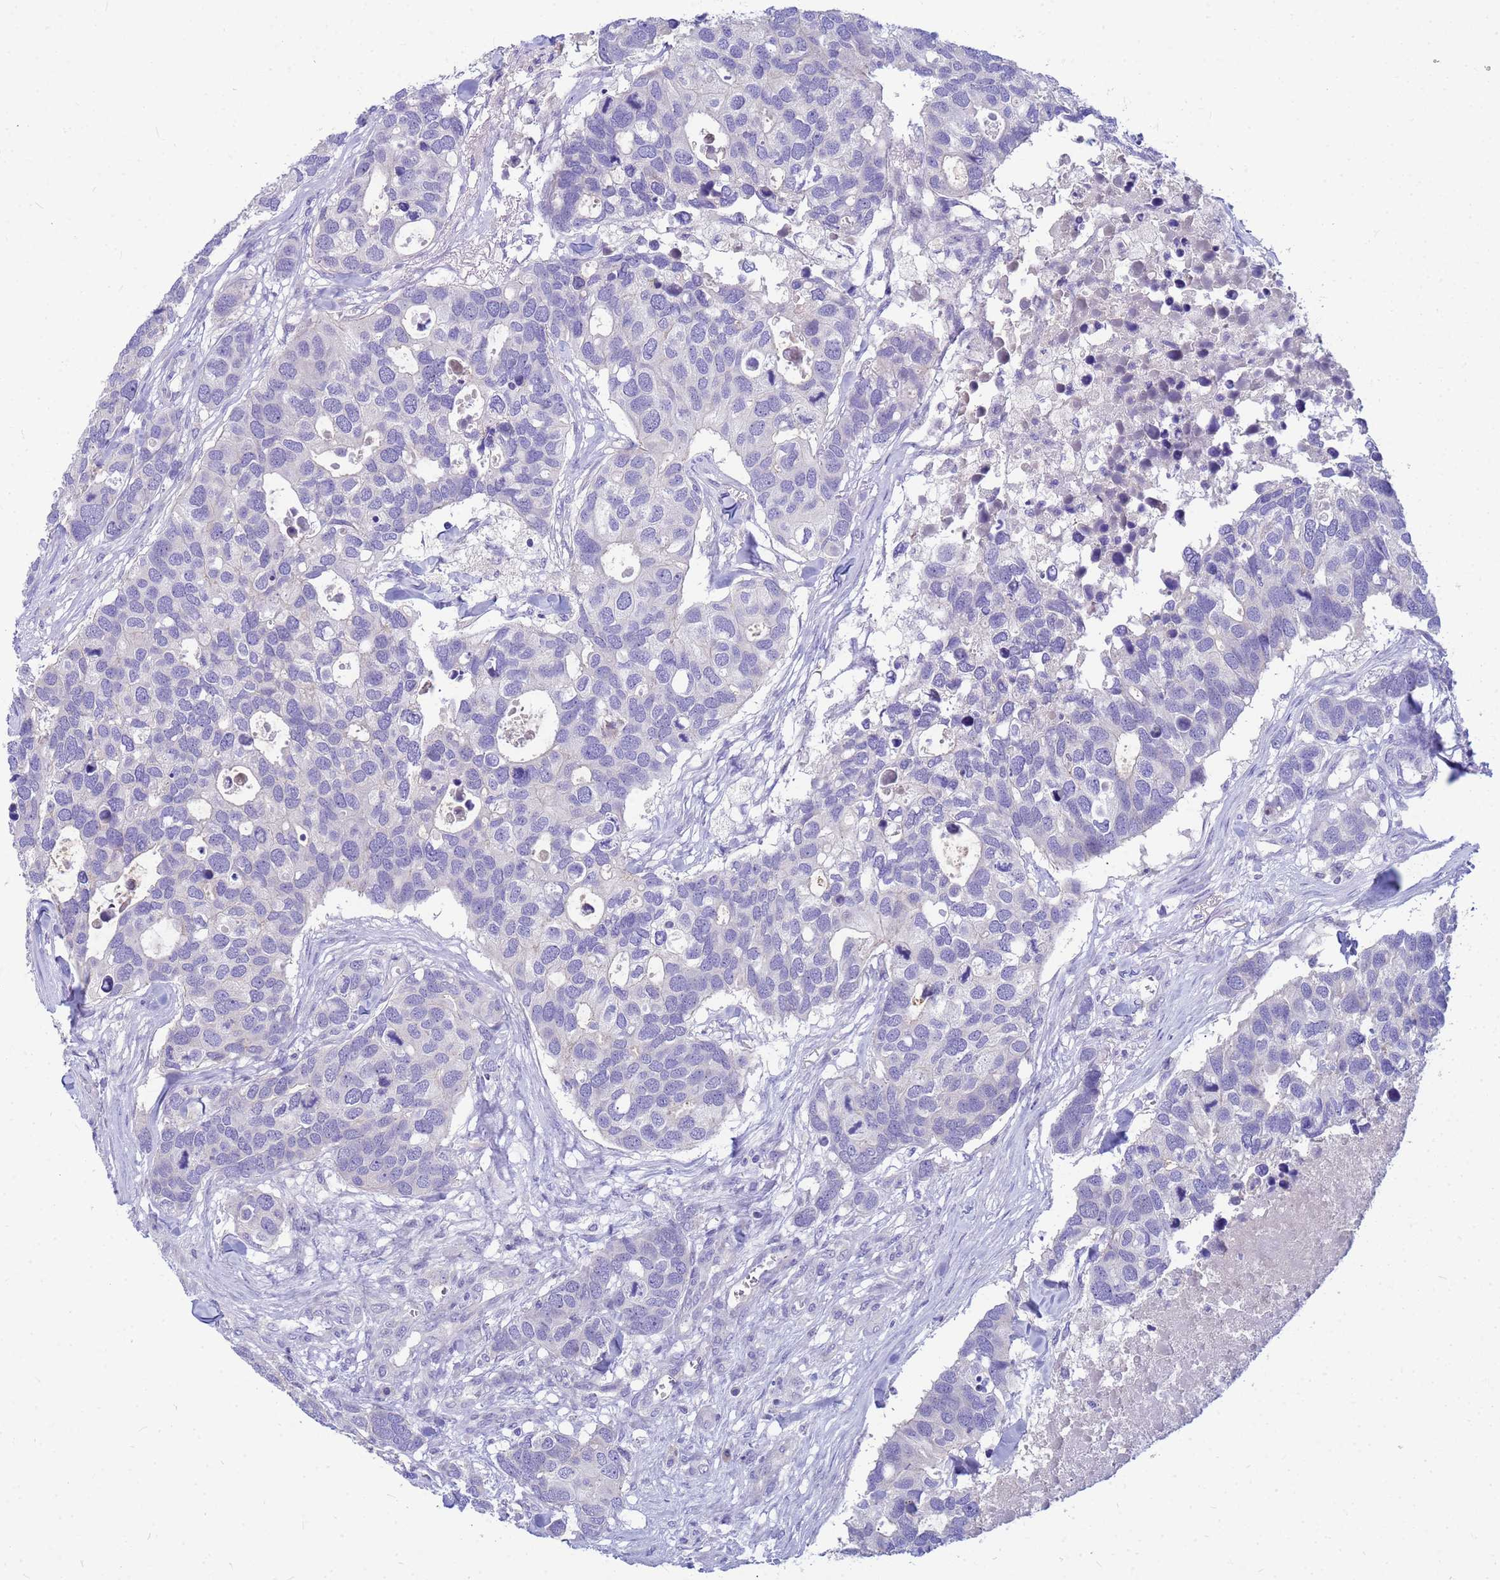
{"staining": {"intensity": "negative", "quantity": "none", "location": "none"}, "tissue": "breast cancer", "cell_type": "Tumor cells", "image_type": "cancer", "snomed": [{"axis": "morphology", "description": "Duct carcinoma"}, {"axis": "topography", "description": "Breast"}], "caption": "Human breast cancer stained for a protein using immunohistochemistry demonstrates no staining in tumor cells.", "gene": "DPRX", "patient": {"sex": "female", "age": 83}}